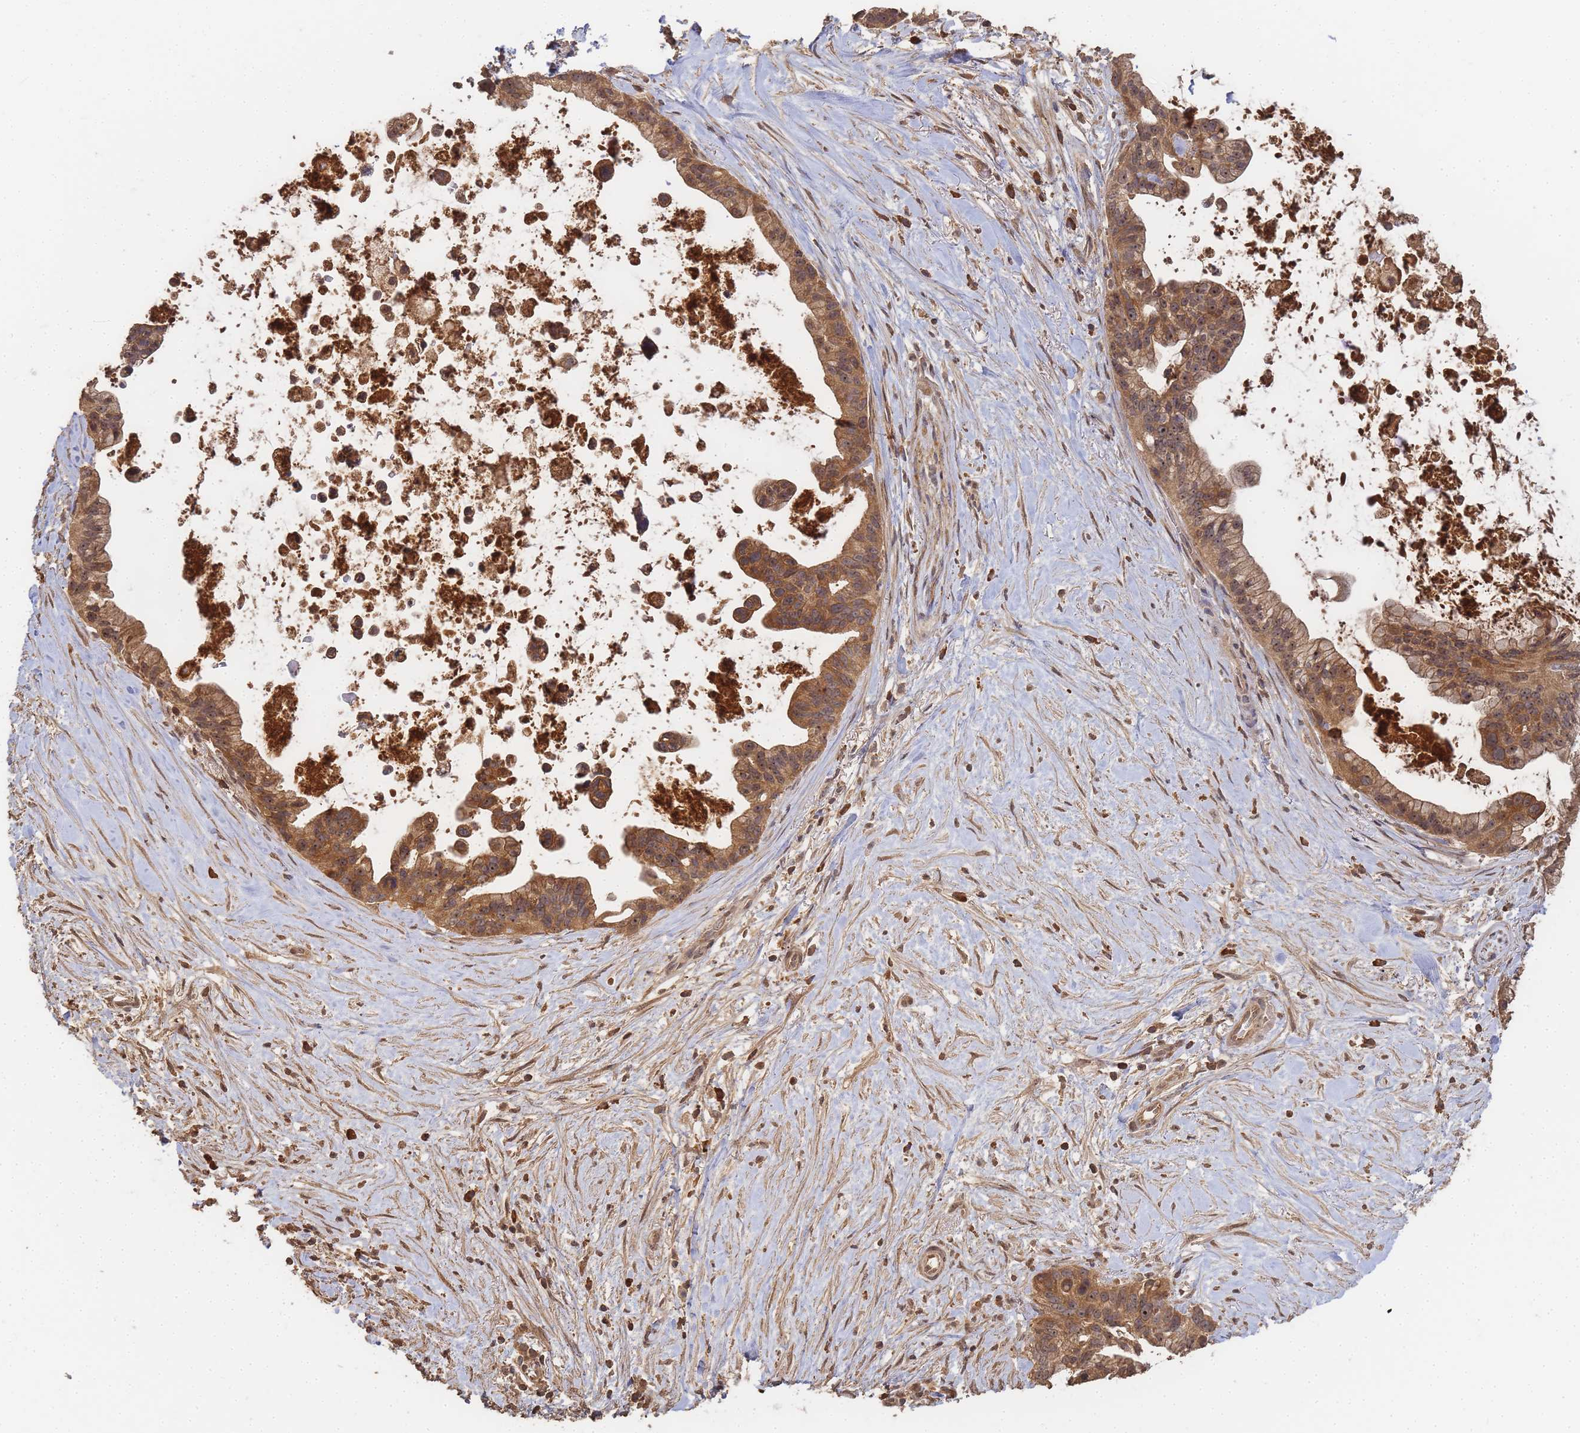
{"staining": {"intensity": "moderate", "quantity": ">75%", "location": "cytoplasmic/membranous,nuclear"}, "tissue": "pancreatic cancer", "cell_type": "Tumor cells", "image_type": "cancer", "snomed": [{"axis": "morphology", "description": "Adenocarcinoma, NOS"}, {"axis": "topography", "description": "Pancreas"}], "caption": "A photomicrograph of human pancreatic adenocarcinoma stained for a protein demonstrates moderate cytoplasmic/membranous and nuclear brown staining in tumor cells. Ihc stains the protein of interest in brown and the nuclei are stained blue.", "gene": "ALKBH1", "patient": {"sex": "female", "age": 83}}